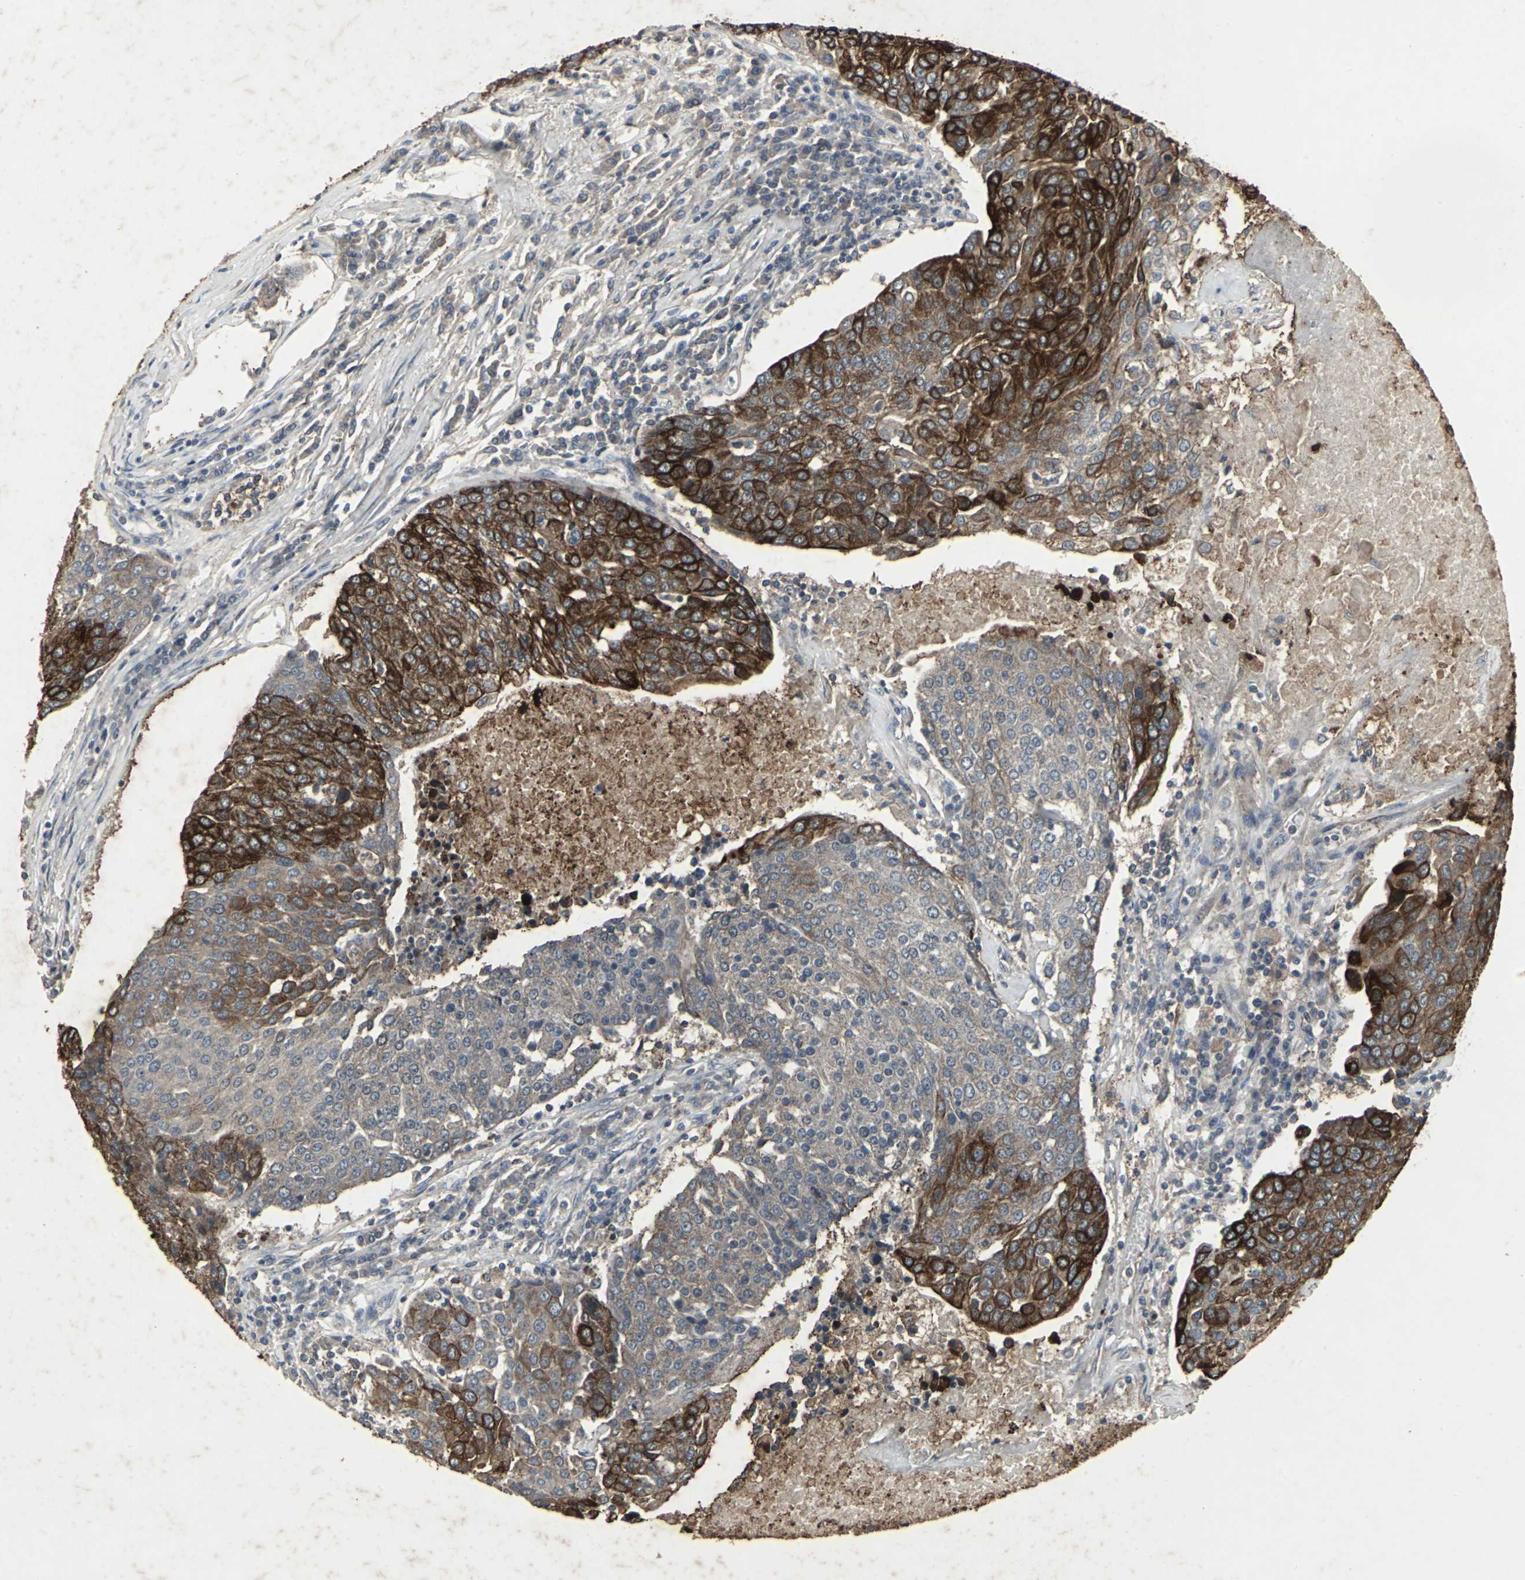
{"staining": {"intensity": "strong", "quantity": ">75%", "location": "cytoplasmic/membranous"}, "tissue": "urothelial cancer", "cell_type": "Tumor cells", "image_type": "cancer", "snomed": [{"axis": "morphology", "description": "Urothelial carcinoma, High grade"}, {"axis": "topography", "description": "Urinary bladder"}], "caption": "This is a histology image of immunohistochemistry (IHC) staining of urothelial cancer, which shows strong expression in the cytoplasmic/membranous of tumor cells.", "gene": "CCR9", "patient": {"sex": "female", "age": 85}}